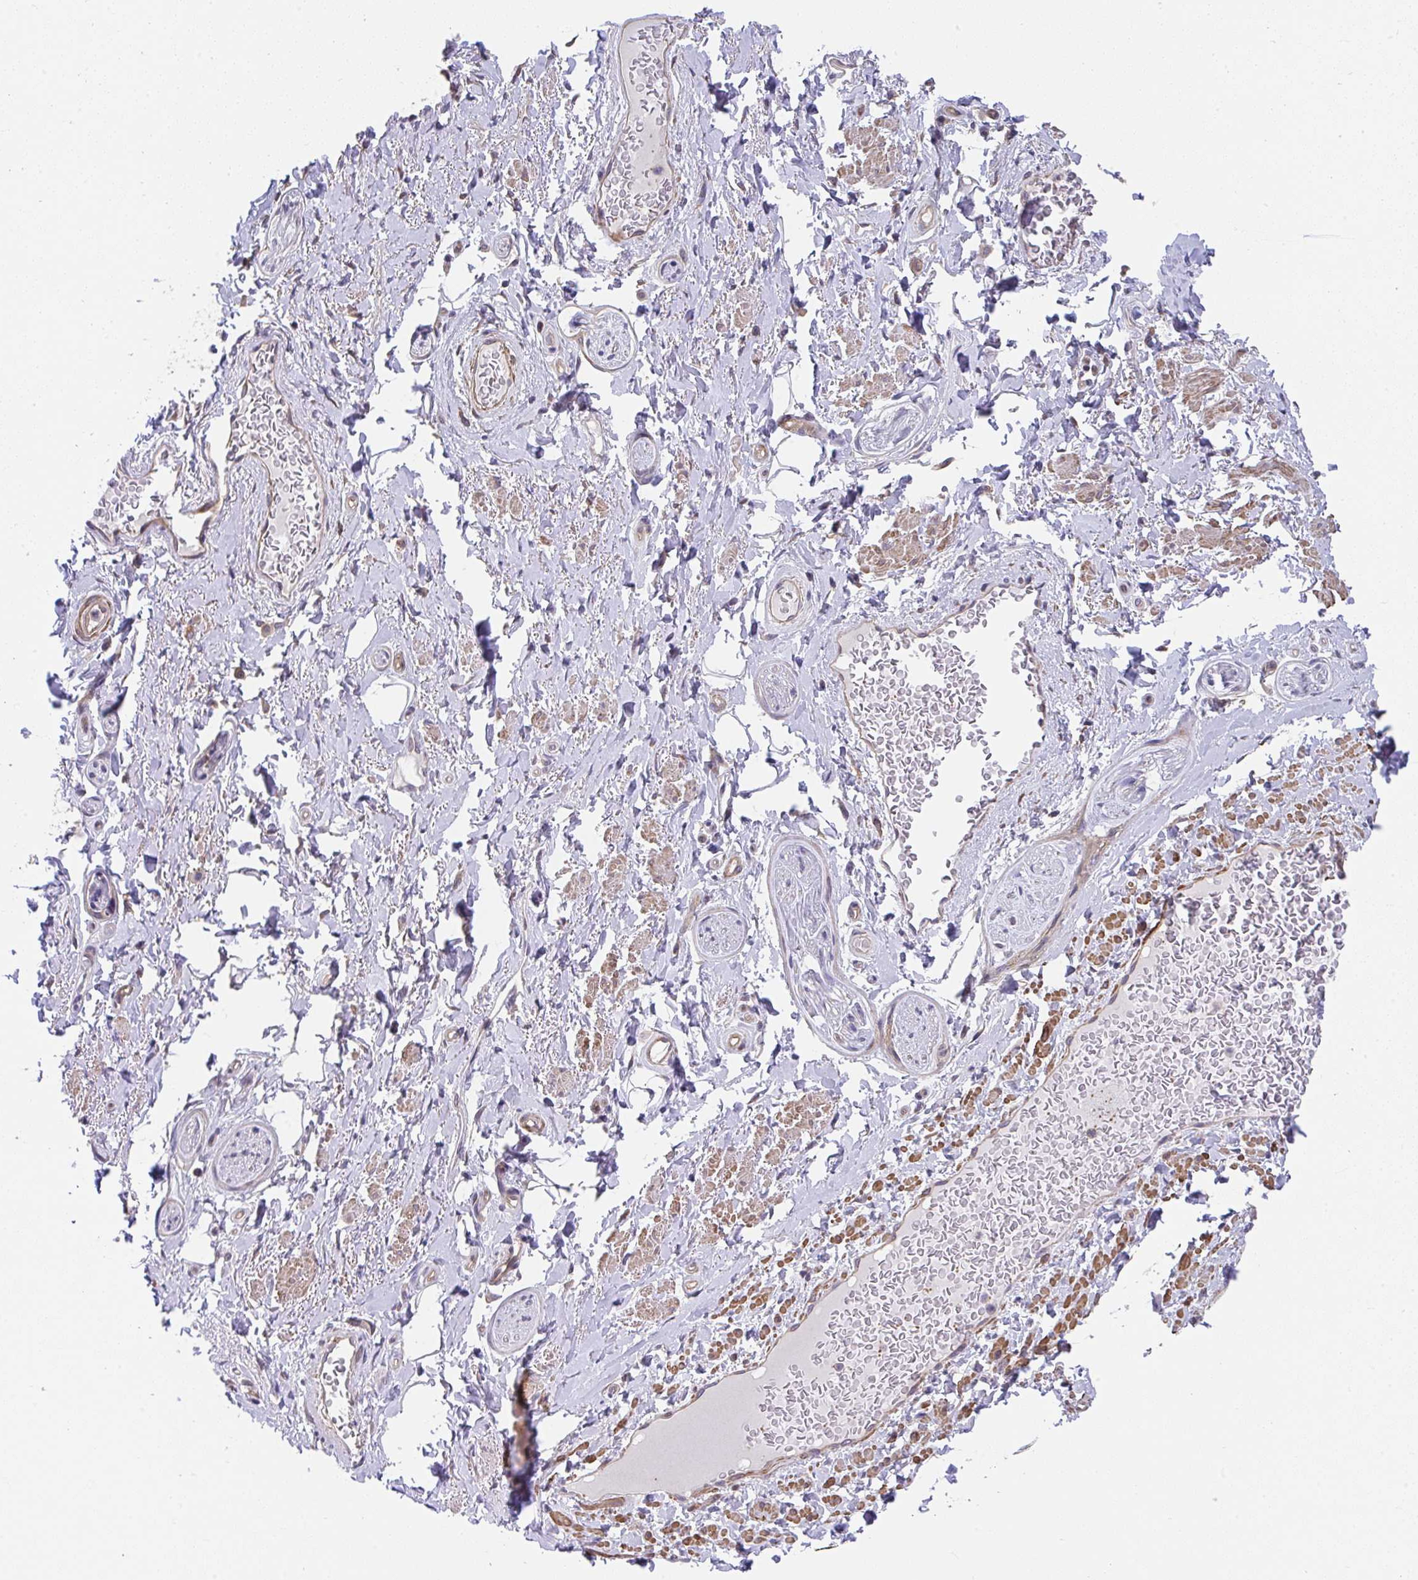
{"staining": {"intensity": "negative", "quantity": "none", "location": "none"}, "tissue": "adipose tissue", "cell_type": "Adipocytes", "image_type": "normal", "snomed": [{"axis": "morphology", "description": "Normal tissue, NOS"}, {"axis": "topography", "description": "Peripheral nerve tissue"}], "caption": "IHC image of benign adipose tissue: adipose tissue stained with DAB (3,3'-diaminobenzidine) displays no significant protein staining in adipocytes.", "gene": "ZNF696", "patient": {"sex": "male", "age": 51}}